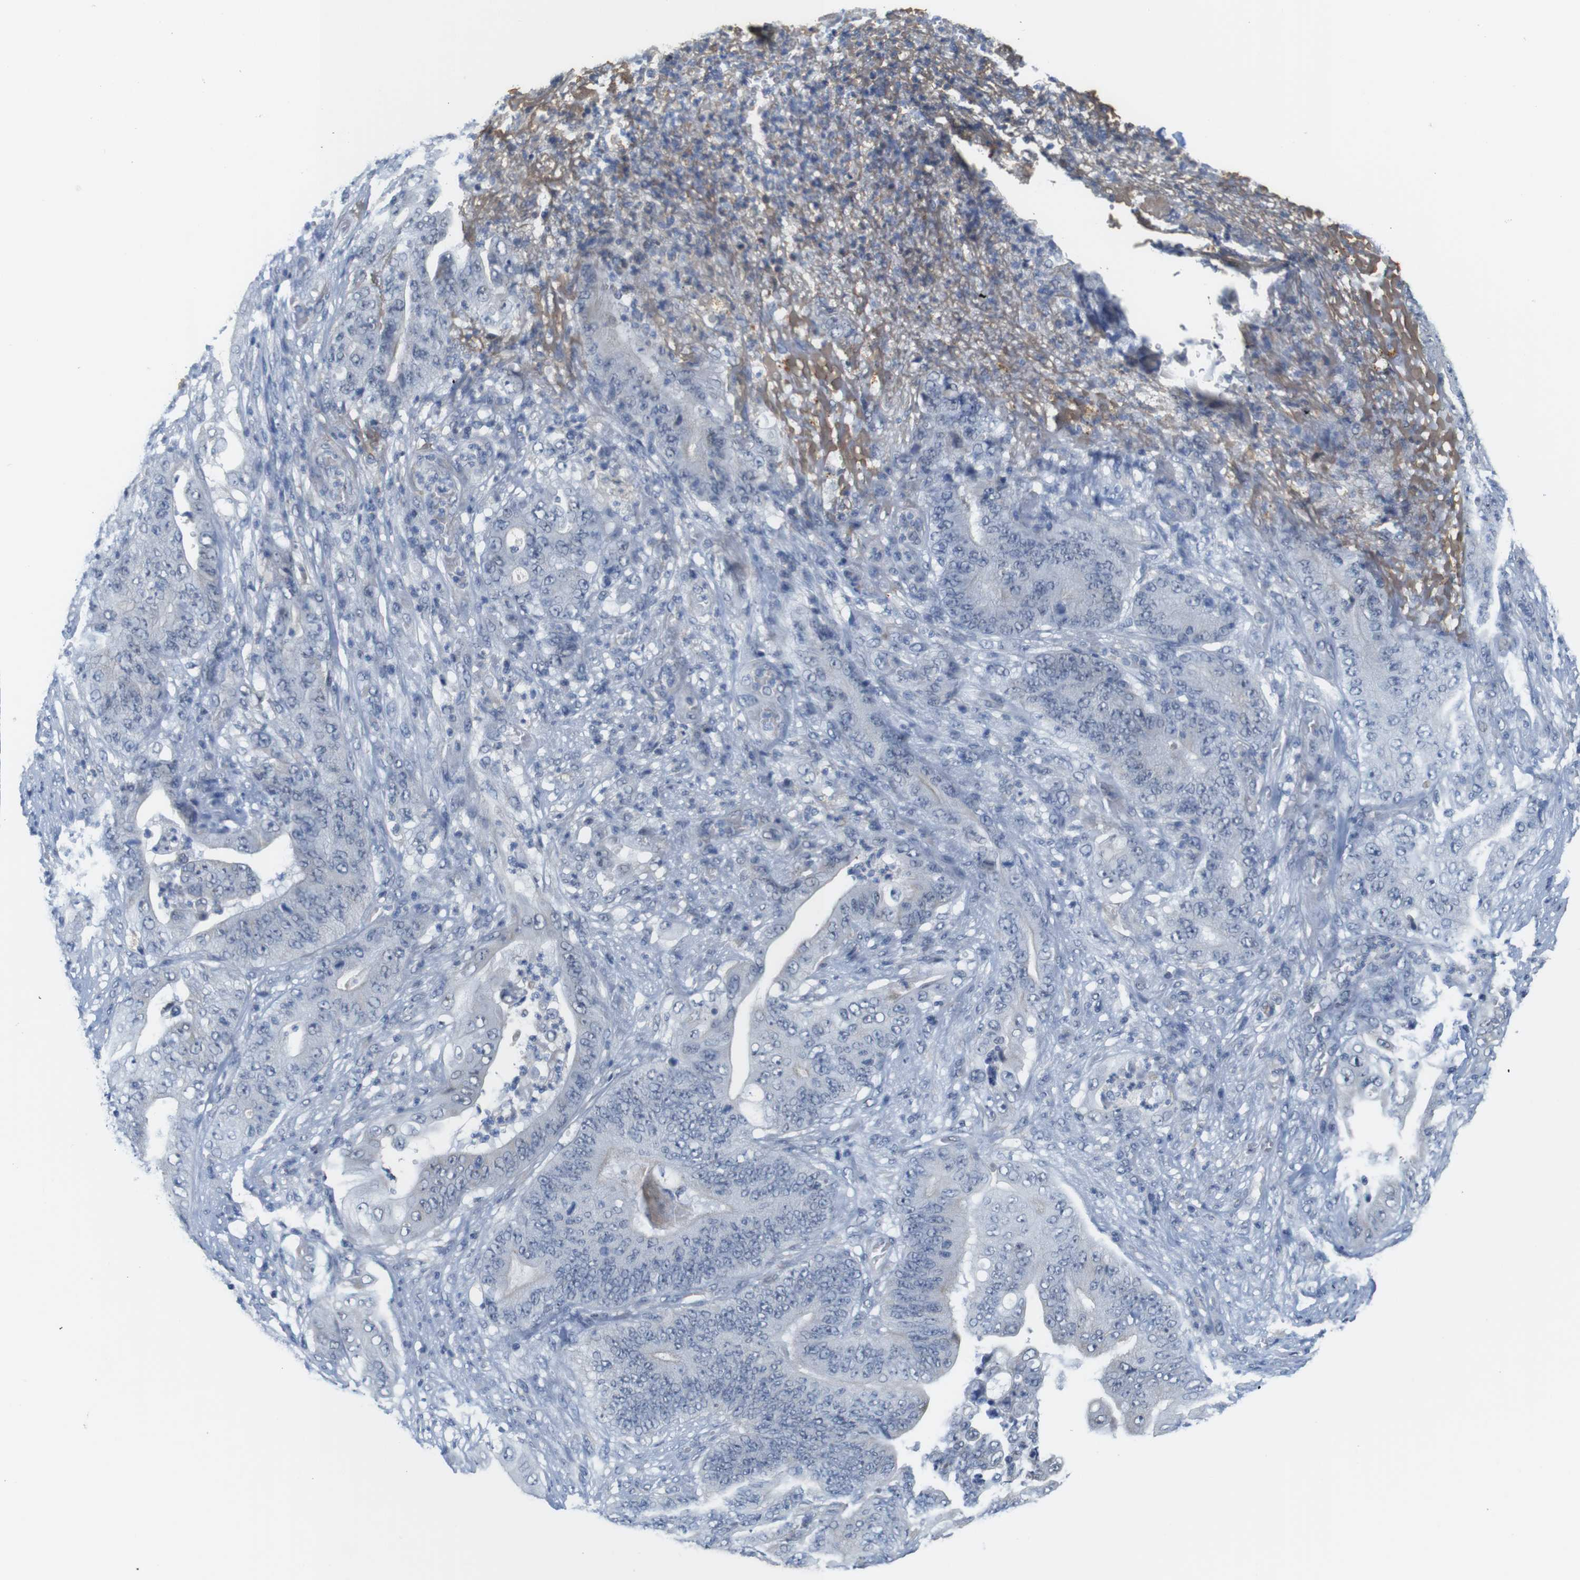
{"staining": {"intensity": "negative", "quantity": "none", "location": "none"}, "tissue": "stomach cancer", "cell_type": "Tumor cells", "image_type": "cancer", "snomed": [{"axis": "morphology", "description": "Adenocarcinoma, NOS"}, {"axis": "topography", "description": "Stomach"}], "caption": "An IHC micrograph of stomach cancer is shown. There is no staining in tumor cells of stomach cancer. (DAB (3,3'-diaminobenzidine) IHC visualized using brightfield microscopy, high magnification).", "gene": "OTOF", "patient": {"sex": "female", "age": 73}}